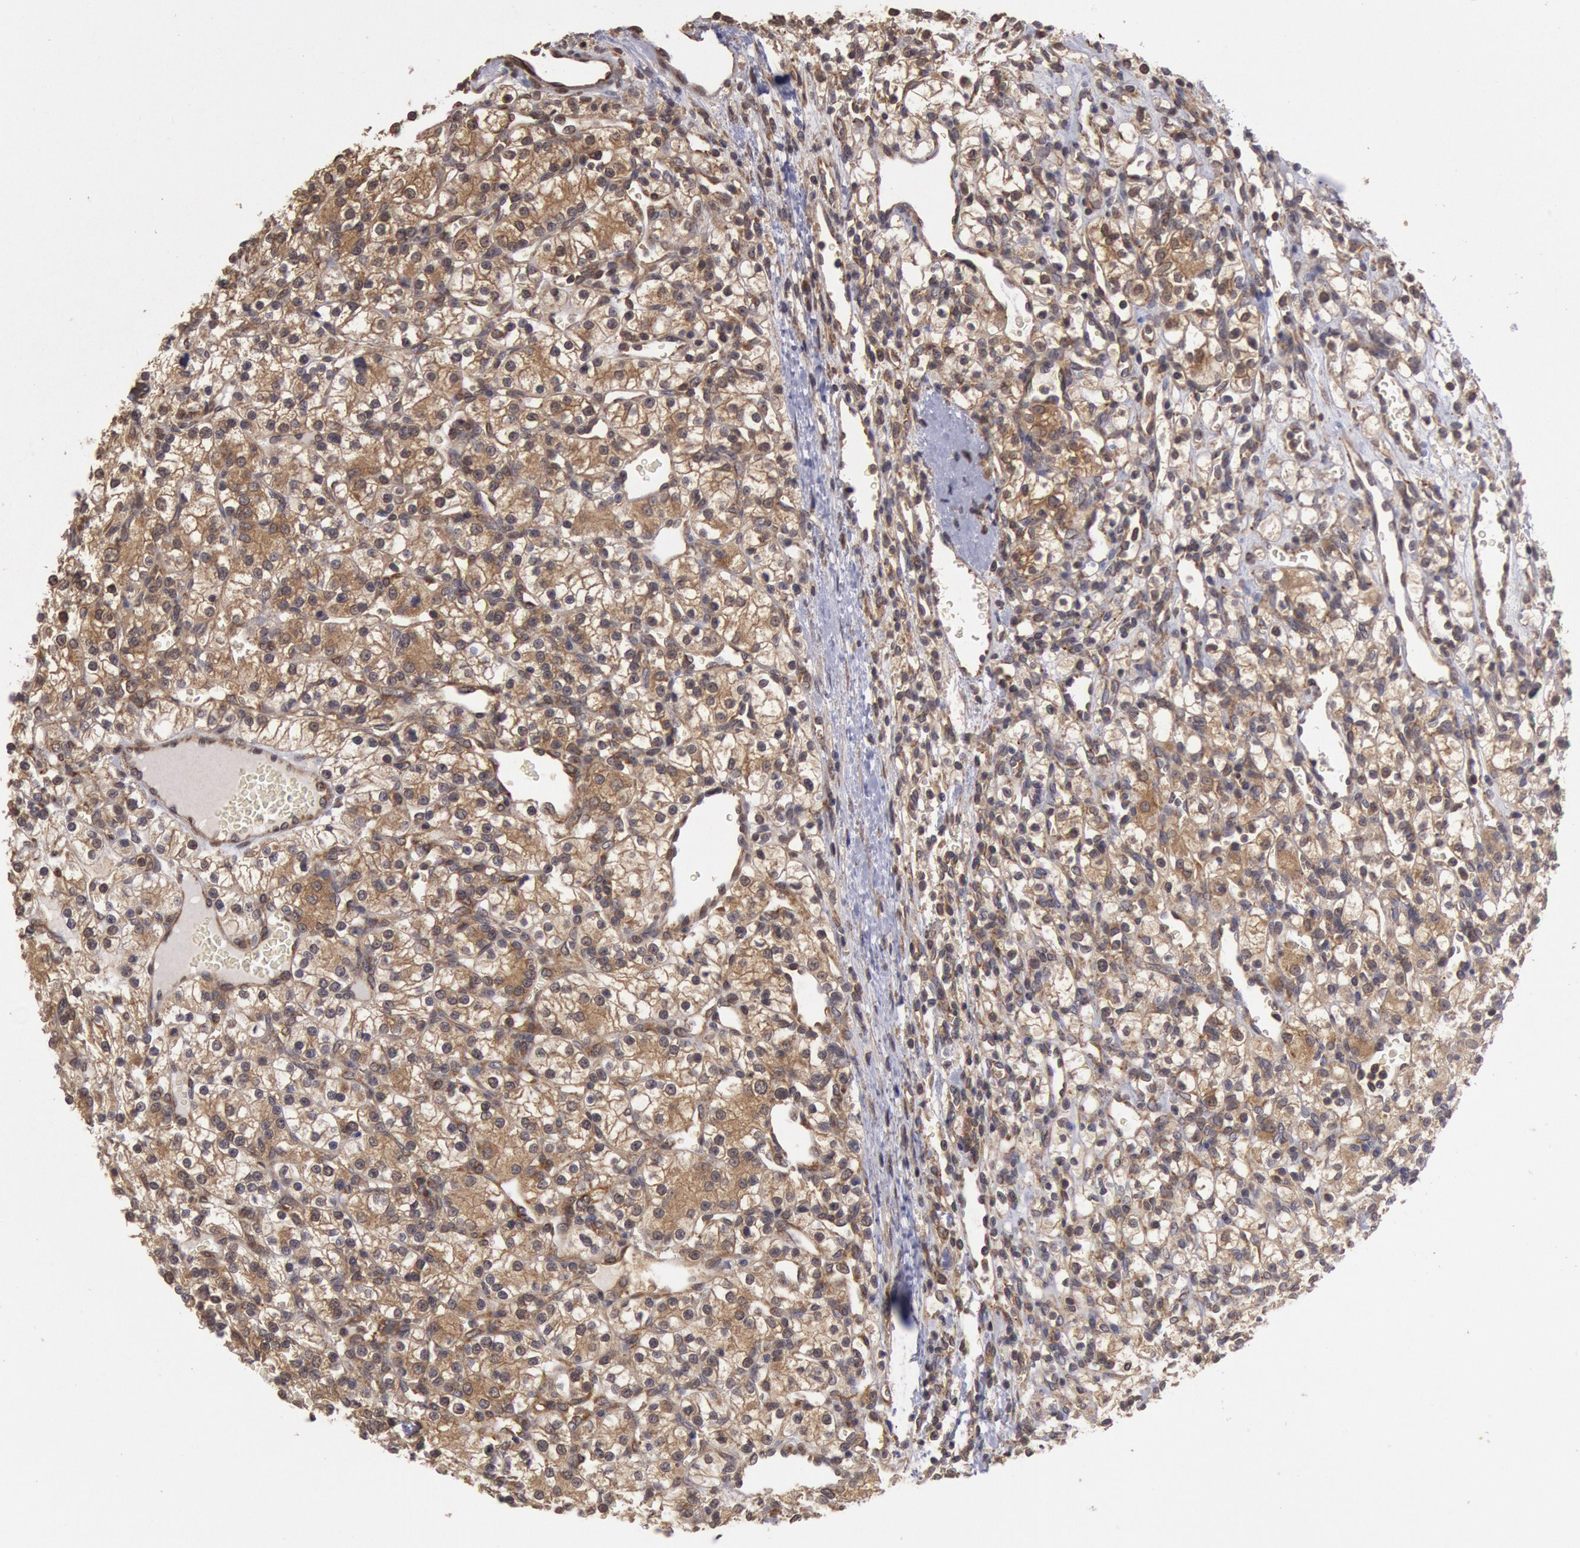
{"staining": {"intensity": "moderate", "quantity": "25%-75%", "location": "cytoplasmic/membranous"}, "tissue": "renal cancer", "cell_type": "Tumor cells", "image_type": "cancer", "snomed": [{"axis": "morphology", "description": "Adenocarcinoma, NOS"}, {"axis": "topography", "description": "Kidney"}], "caption": "DAB immunohistochemical staining of renal cancer displays moderate cytoplasmic/membranous protein positivity in approximately 25%-75% of tumor cells.", "gene": "USP14", "patient": {"sex": "female", "age": 62}}